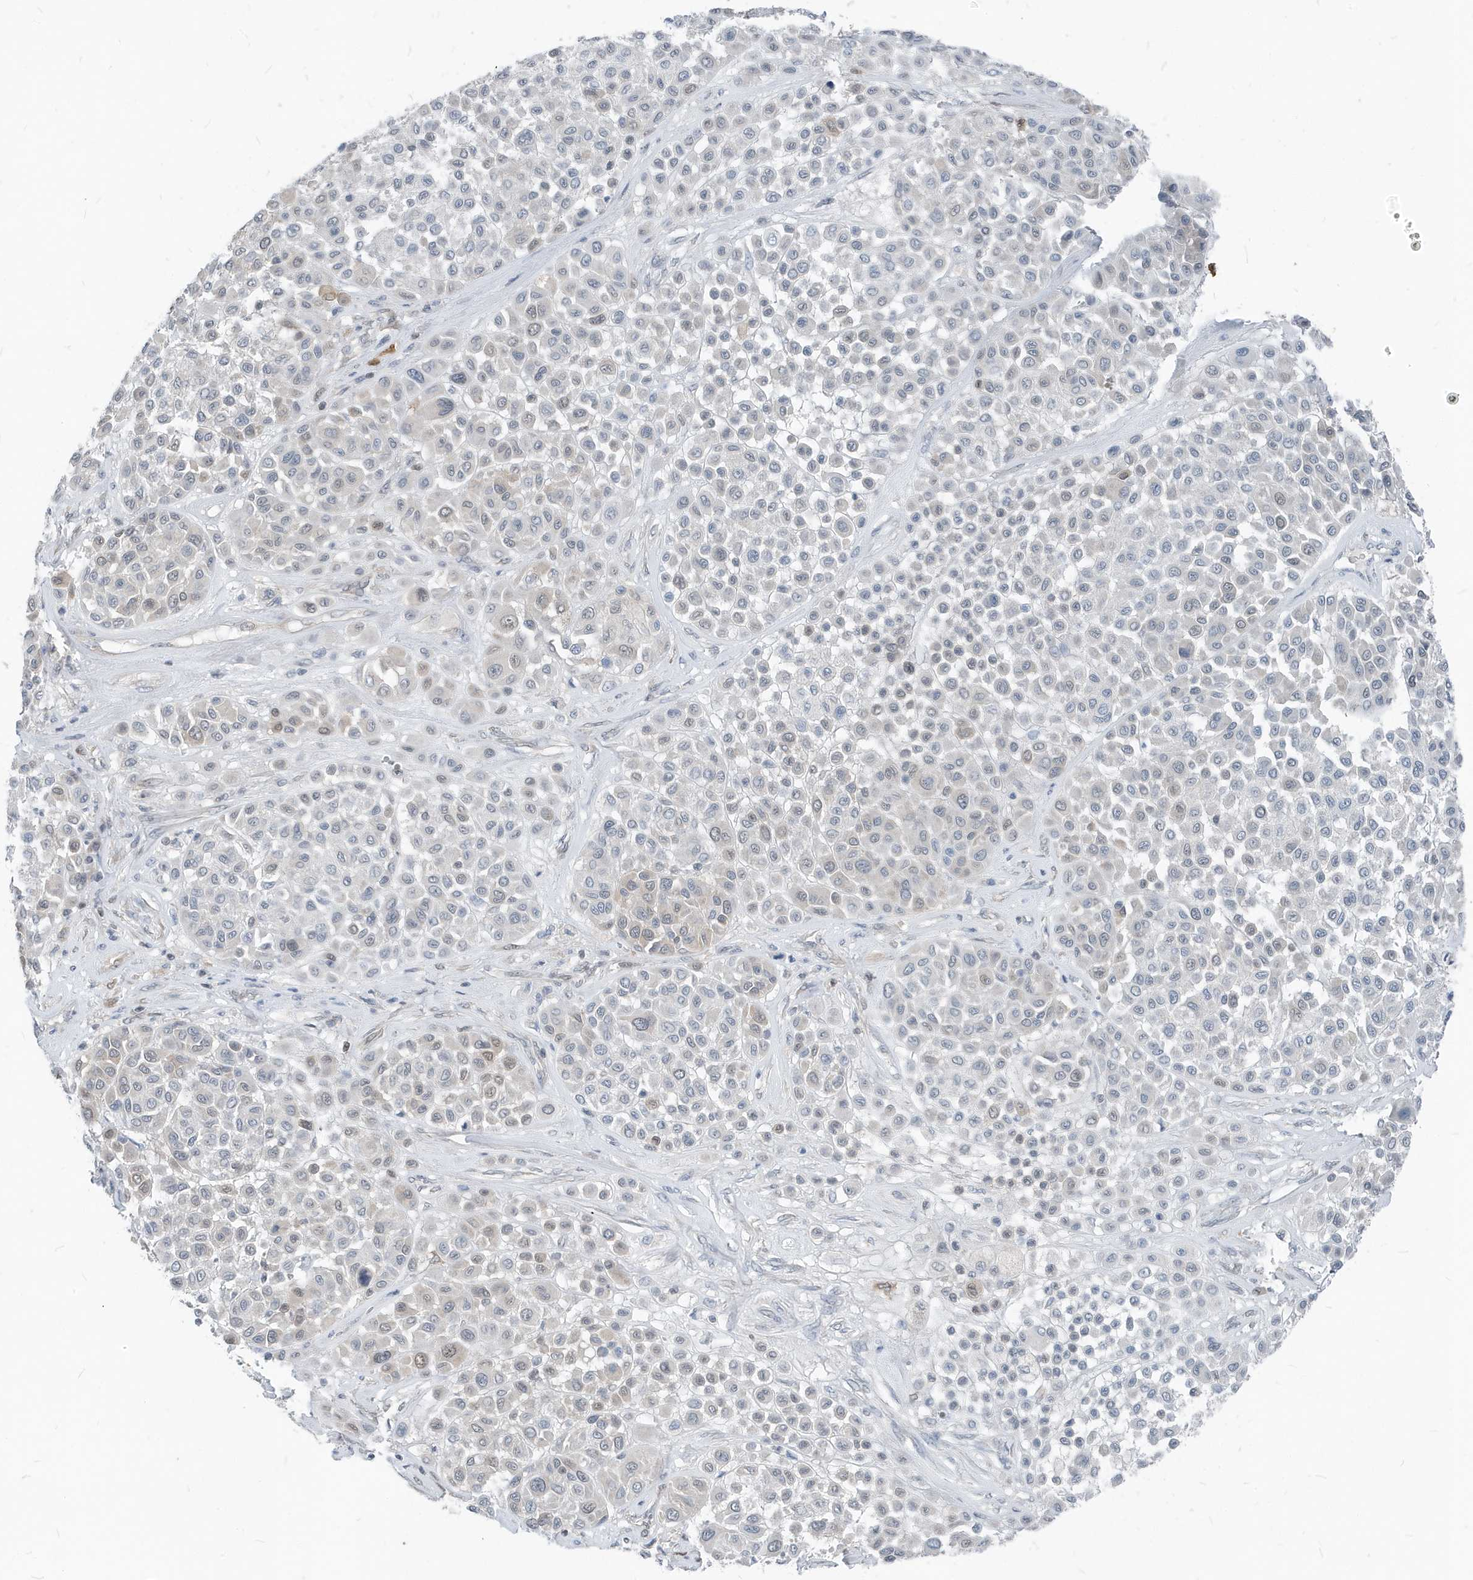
{"staining": {"intensity": "weak", "quantity": "<25%", "location": "nuclear"}, "tissue": "melanoma", "cell_type": "Tumor cells", "image_type": "cancer", "snomed": [{"axis": "morphology", "description": "Malignant melanoma, Metastatic site"}, {"axis": "topography", "description": "Soft tissue"}], "caption": "Immunohistochemistry (IHC) of human malignant melanoma (metastatic site) displays no positivity in tumor cells.", "gene": "NCOA7", "patient": {"sex": "male", "age": 41}}